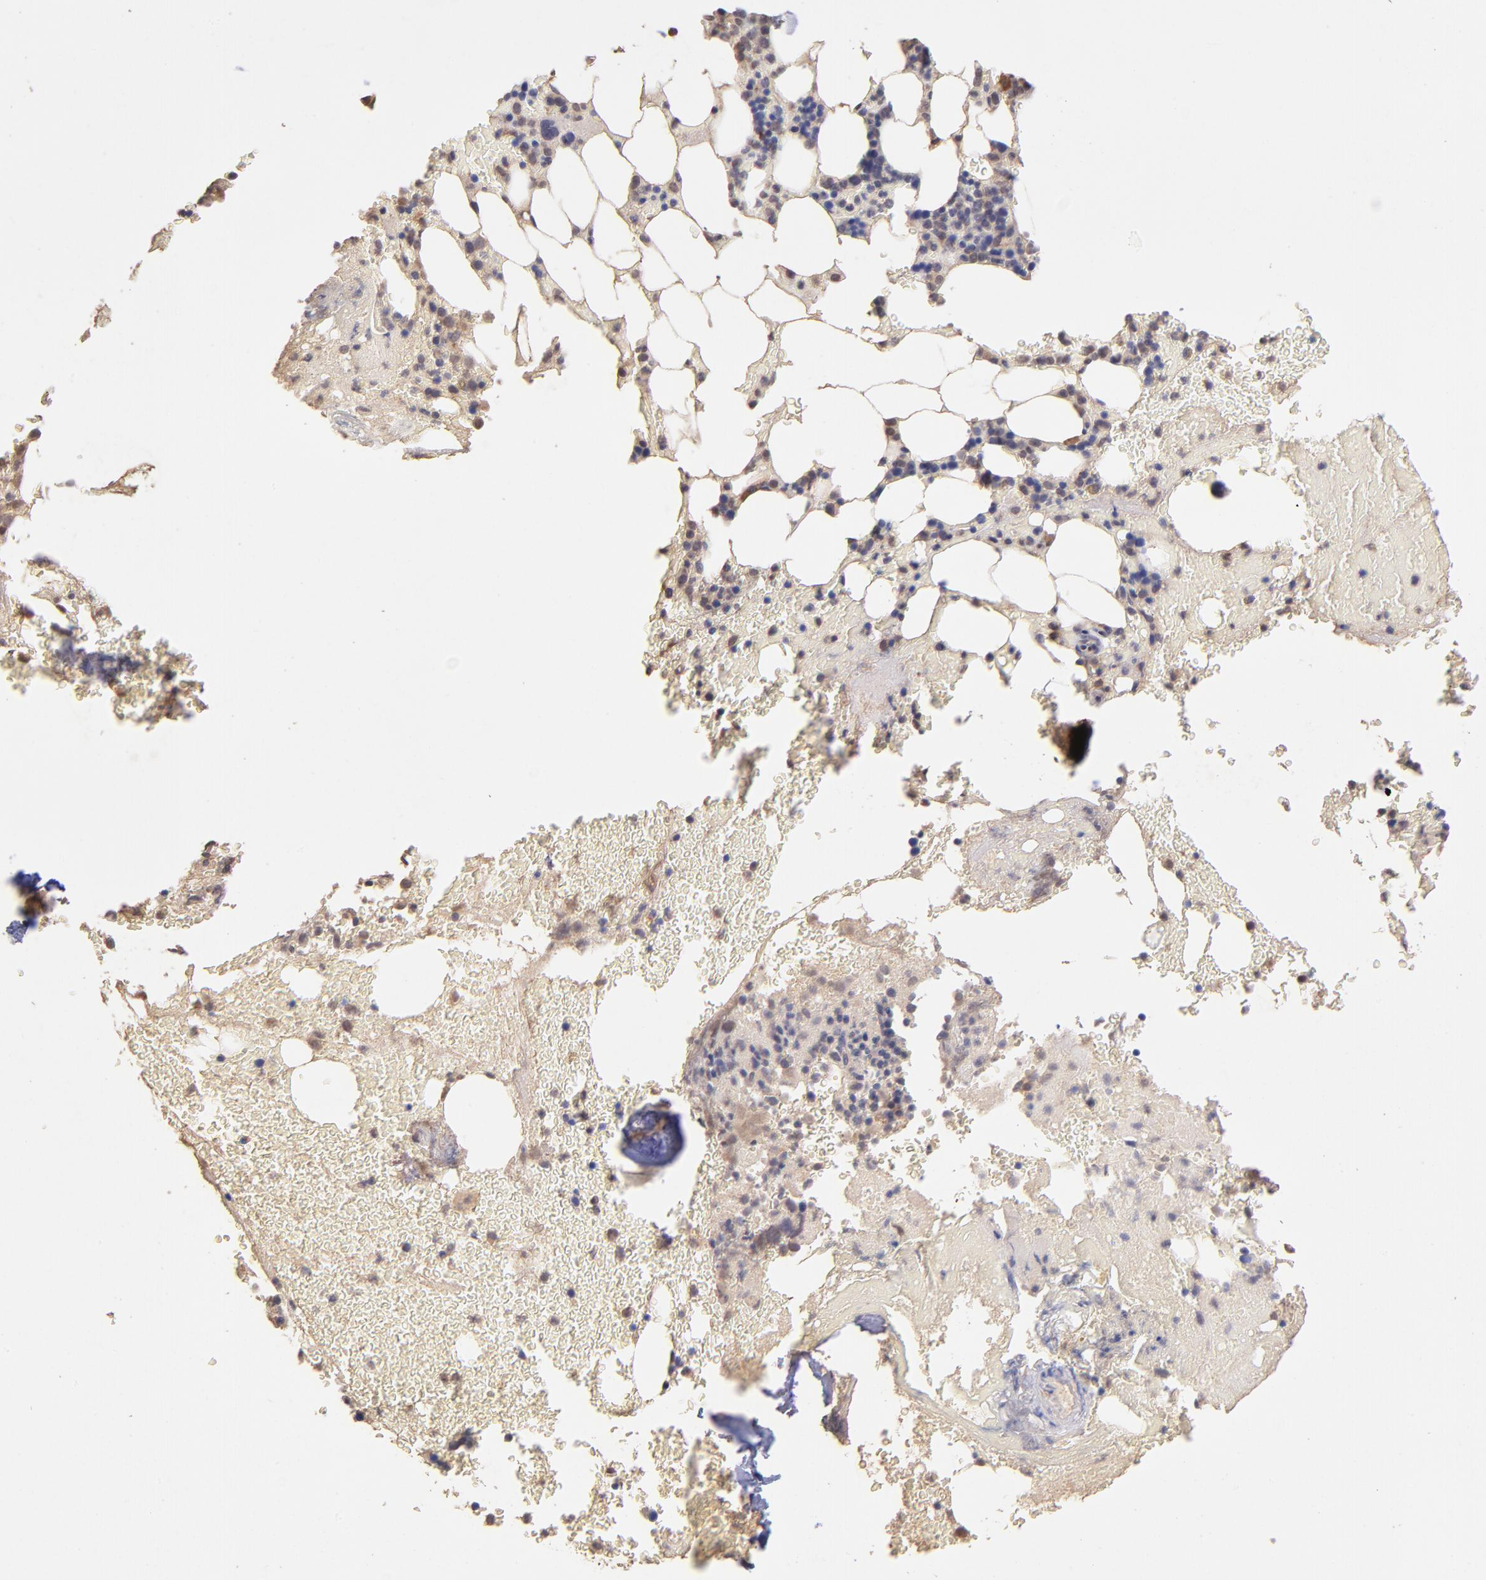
{"staining": {"intensity": "moderate", "quantity": "<25%", "location": "cytoplasmic/membranous"}, "tissue": "bone marrow", "cell_type": "Hematopoietic cells", "image_type": "normal", "snomed": [{"axis": "morphology", "description": "Normal tissue, NOS"}, {"axis": "topography", "description": "Bone marrow"}], "caption": "IHC micrograph of benign bone marrow: human bone marrow stained using immunohistochemistry (IHC) reveals low levels of moderate protein expression localized specifically in the cytoplasmic/membranous of hematopoietic cells, appearing as a cytoplasmic/membranous brown color.", "gene": "RNASEL", "patient": {"sex": "female", "age": 73}}